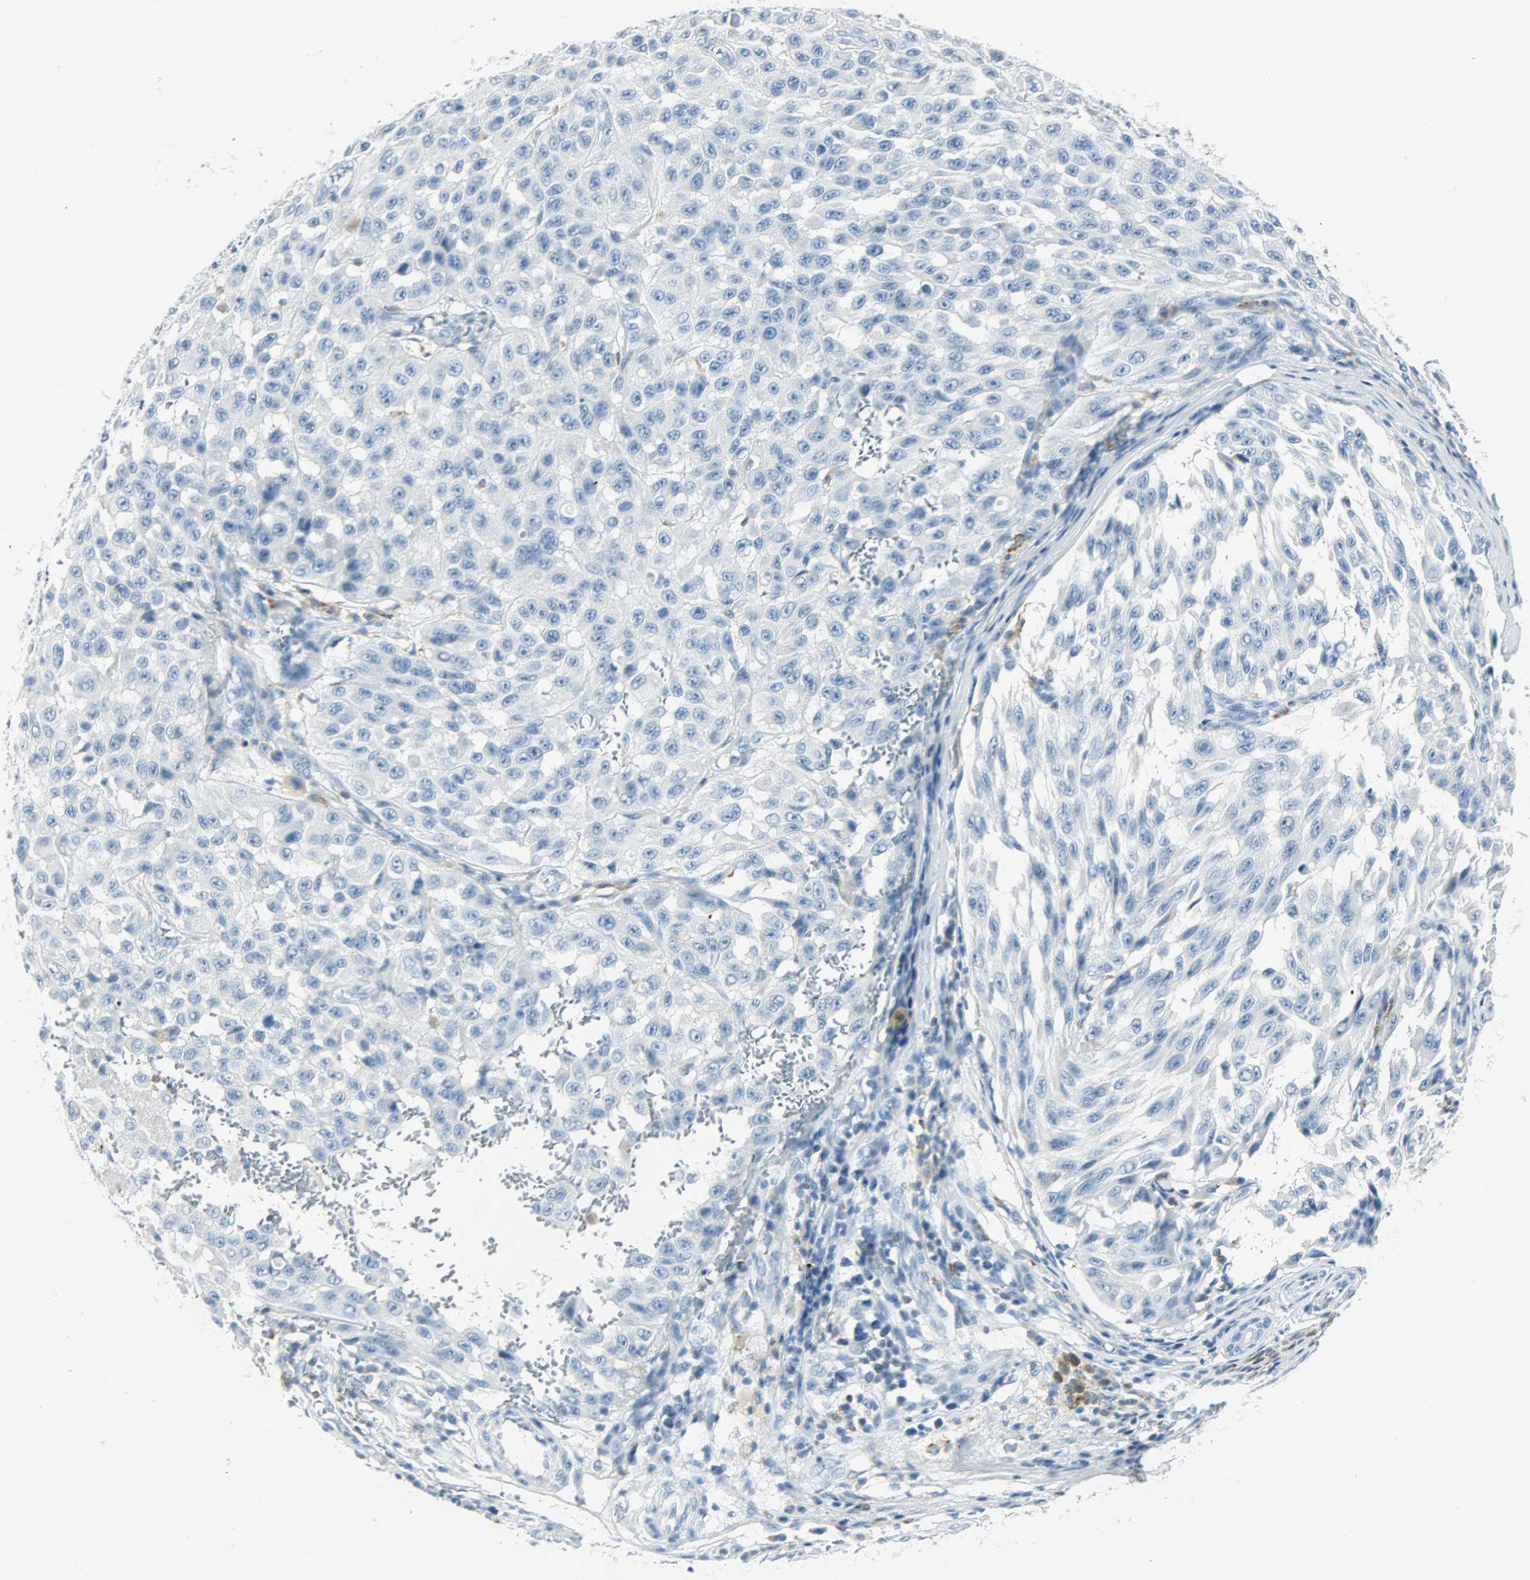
{"staining": {"intensity": "negative", "quantity": "none", "location": "none"}, "tissue": "melanoma", "cell_type": "Tumor cells", "image_type": "cancer", "snomed": [{"axis": "morphology", "description": "Malignant melanoma, NOS"}, {"axis": "topography", "description": "Skin"}], "caption": "The micrograph displays no staining of tumor cells in malignant melanoma. Brightfield microscopy of IHC stained with DAB (brown) and hematoxylin (blue), captured at high magnification.", "gene": "PTPN6", "patient": {"sex": "male", "age": 30}}